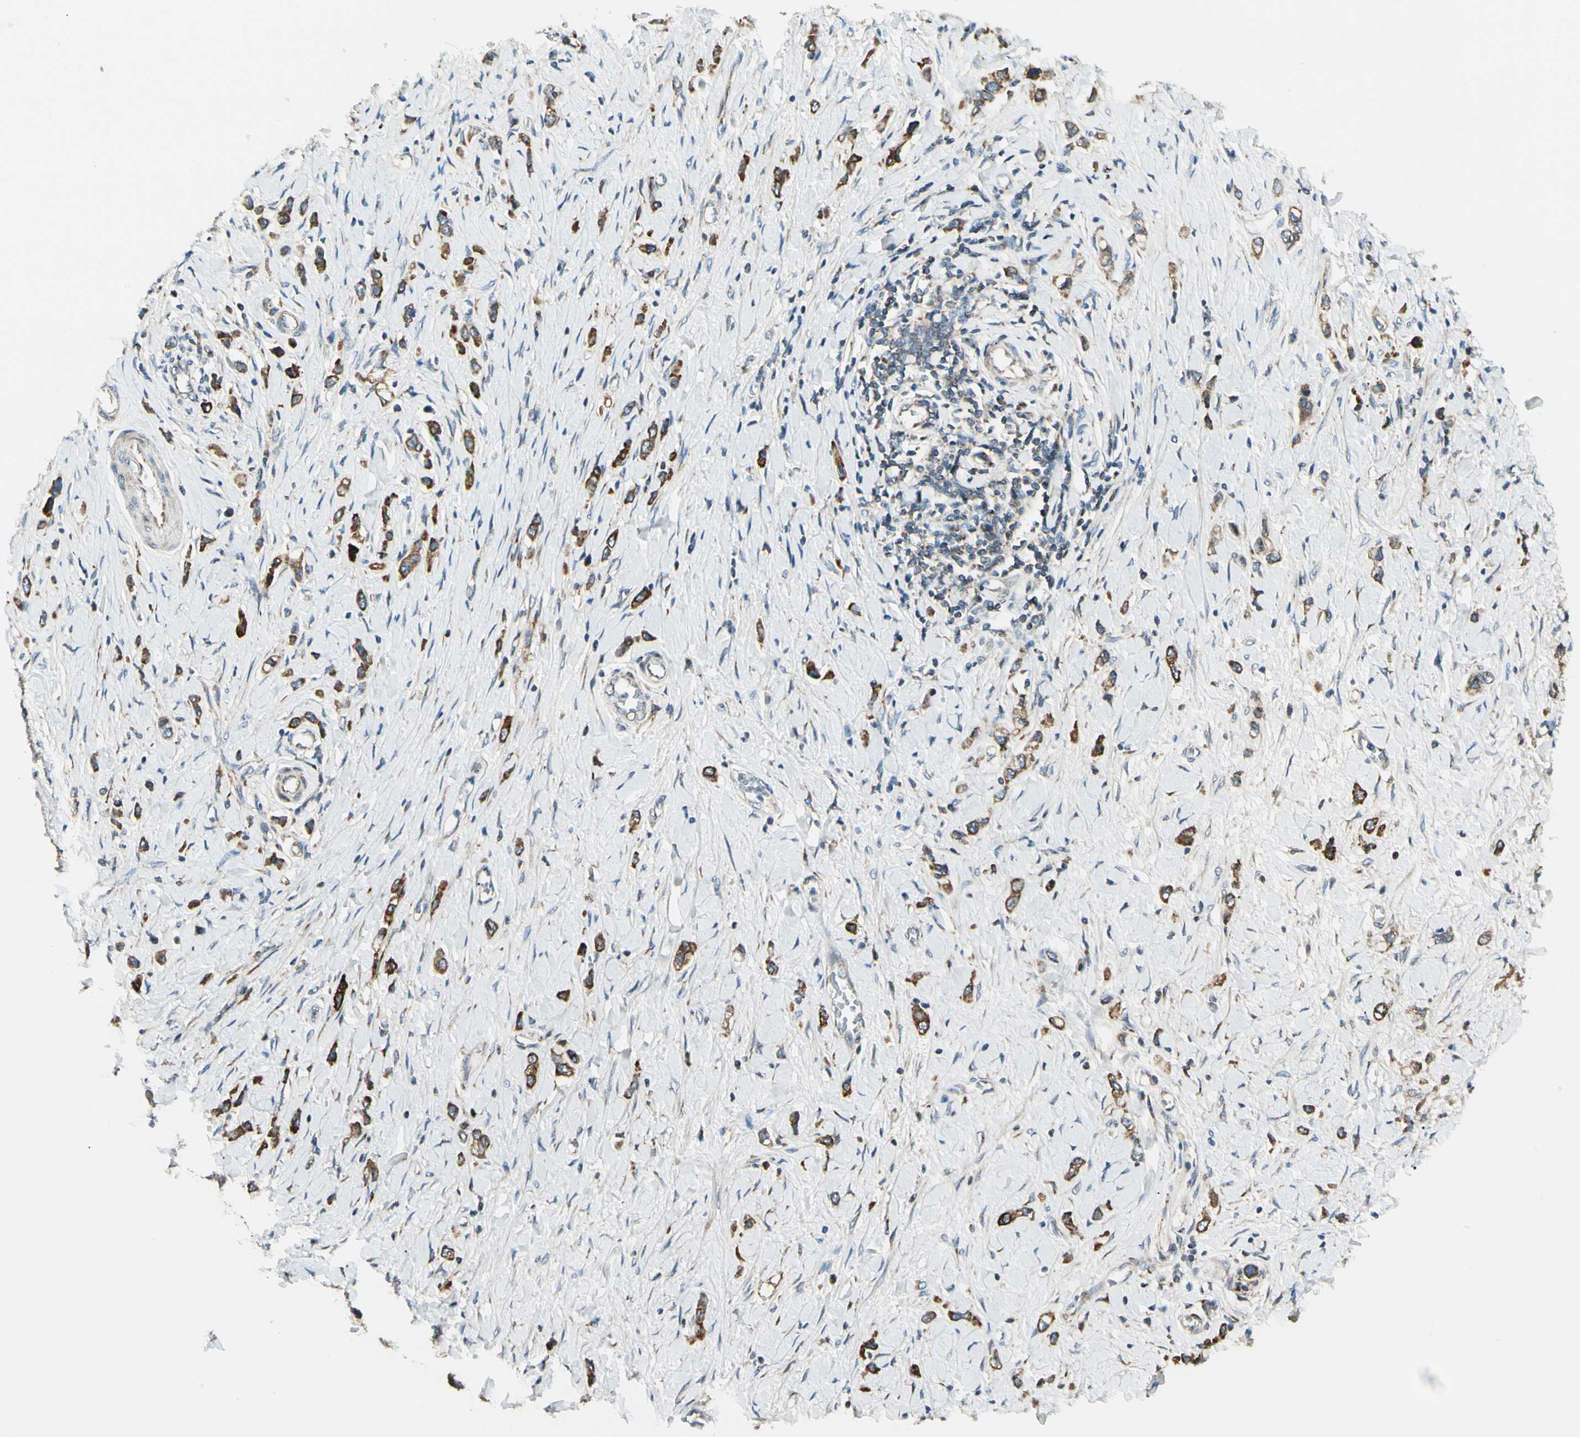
{"staining": {"intensity": "moderate", "quantity": ">75%", "location": "cytoplasmic/membranous"}, "tissue": "stomach cancer", "cell_type": "Tumor cells", "image_type": "cancer", "snomed": [{"axis": "morphology", "description": "Normal tissue, NOS"}, {"axis": "morphology", "description": "Adenocarcinoma, NOS"}, {"axis": "topography", "description": "Stomach, upper"}, {"axis": "topography", "description": "Stomach"}], "caption": "This photomicrograph reveals adenocarcinoma (stomach) stained with immunohistochemistry to label a protein in brown. The cytoplasmic/membranous of tumor cells show moderate positivity for the protein. Nuclei are counter-stained blue.", "gene": "MRPL9", "patient": {"sex": "female", "age": 65}}